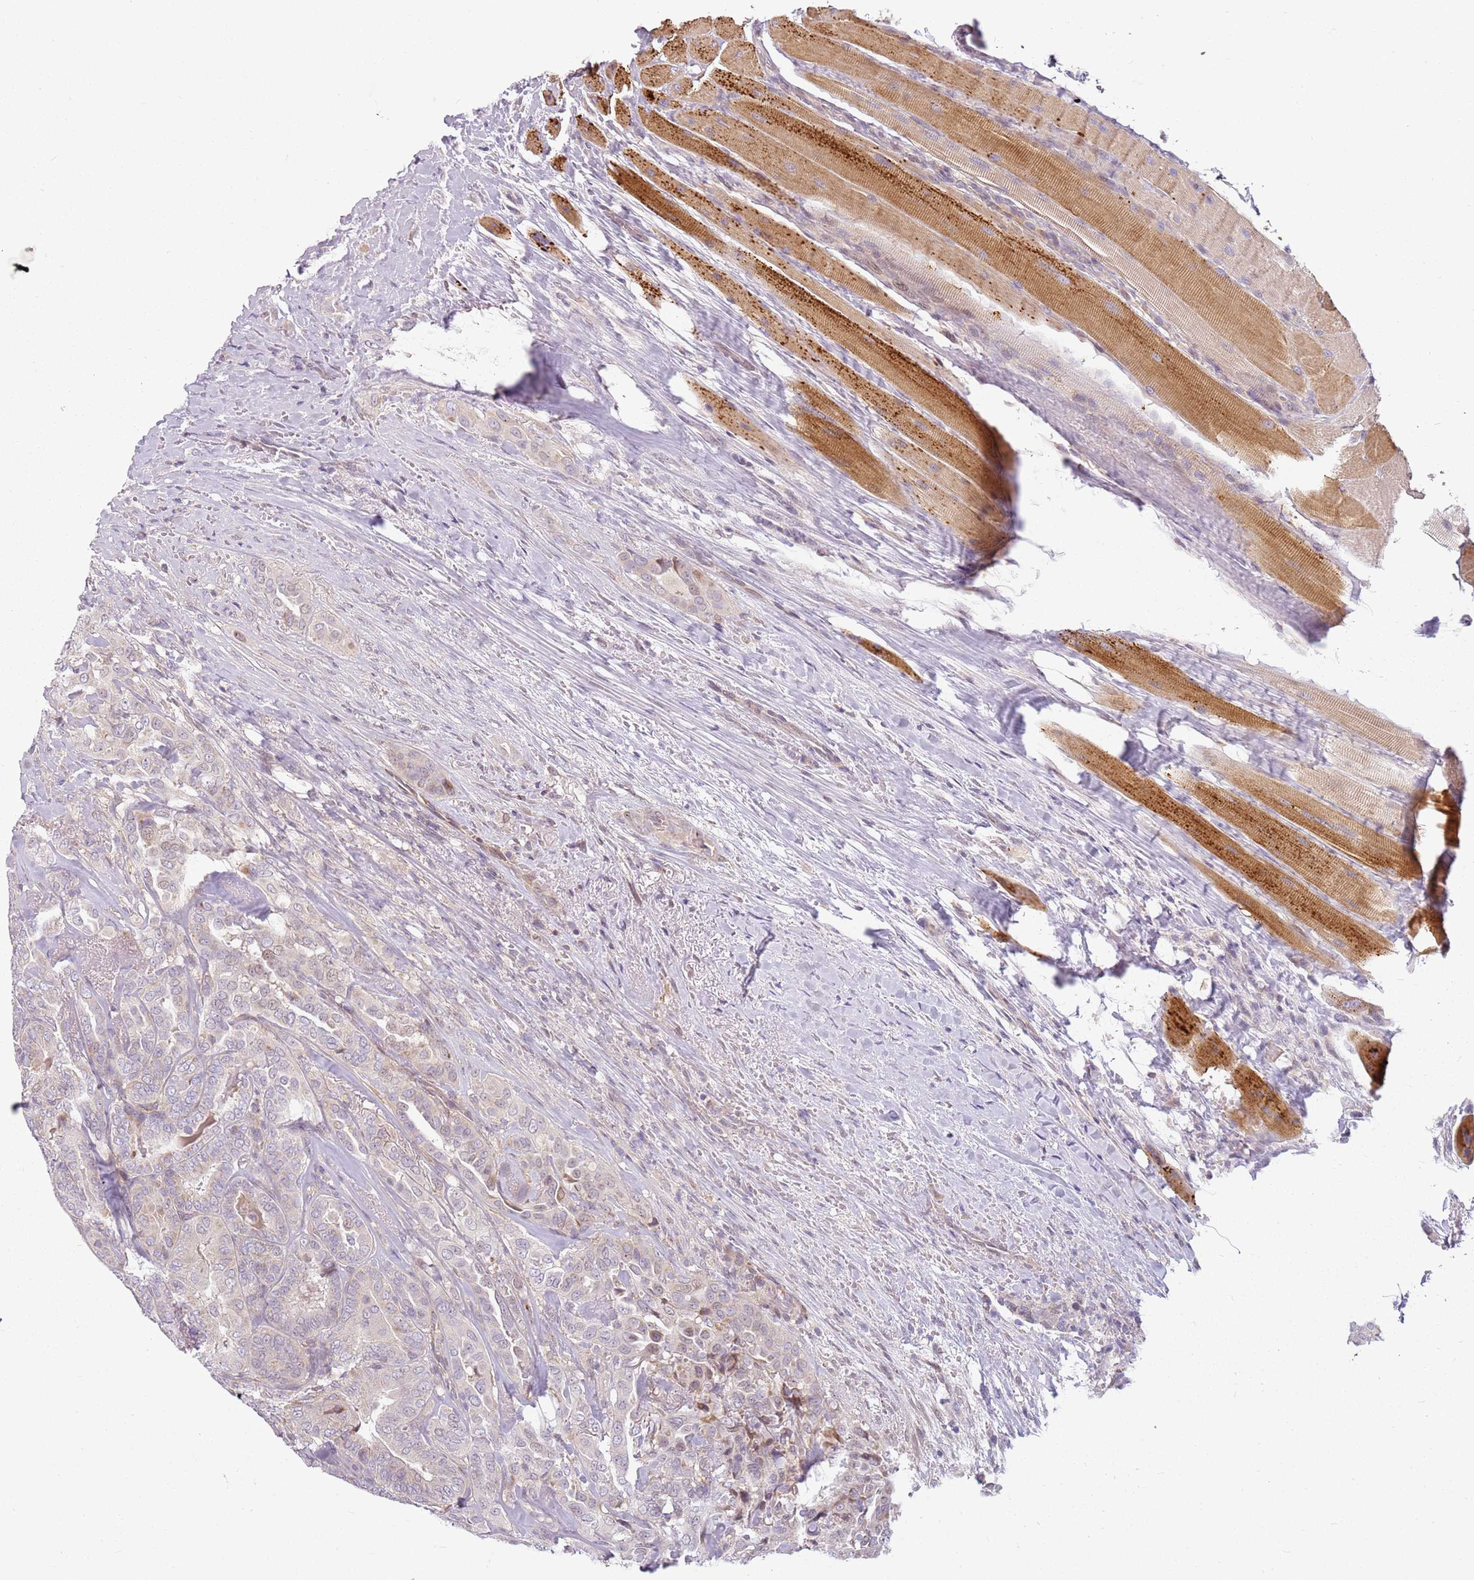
{"staining": {"intensity": "weak", "quantity": "<25%", "location": "cytoplasmic/membranous"}, "tissue": "thyroid cancer", "cell_type": "Tumor cells", "image_type": "cancer", "snomed": [{"axis": "morphology", "description": "Papillary adenocarcinoma, NOS"}, {"axis": "topography", "description": "Thyroid gland"}], "caption": "Micrograph shows no significant protein staining in tumor cells of thyroid cancer.", "gene": "DEFB116", "patient": {"sex": "male", "age": 61}}